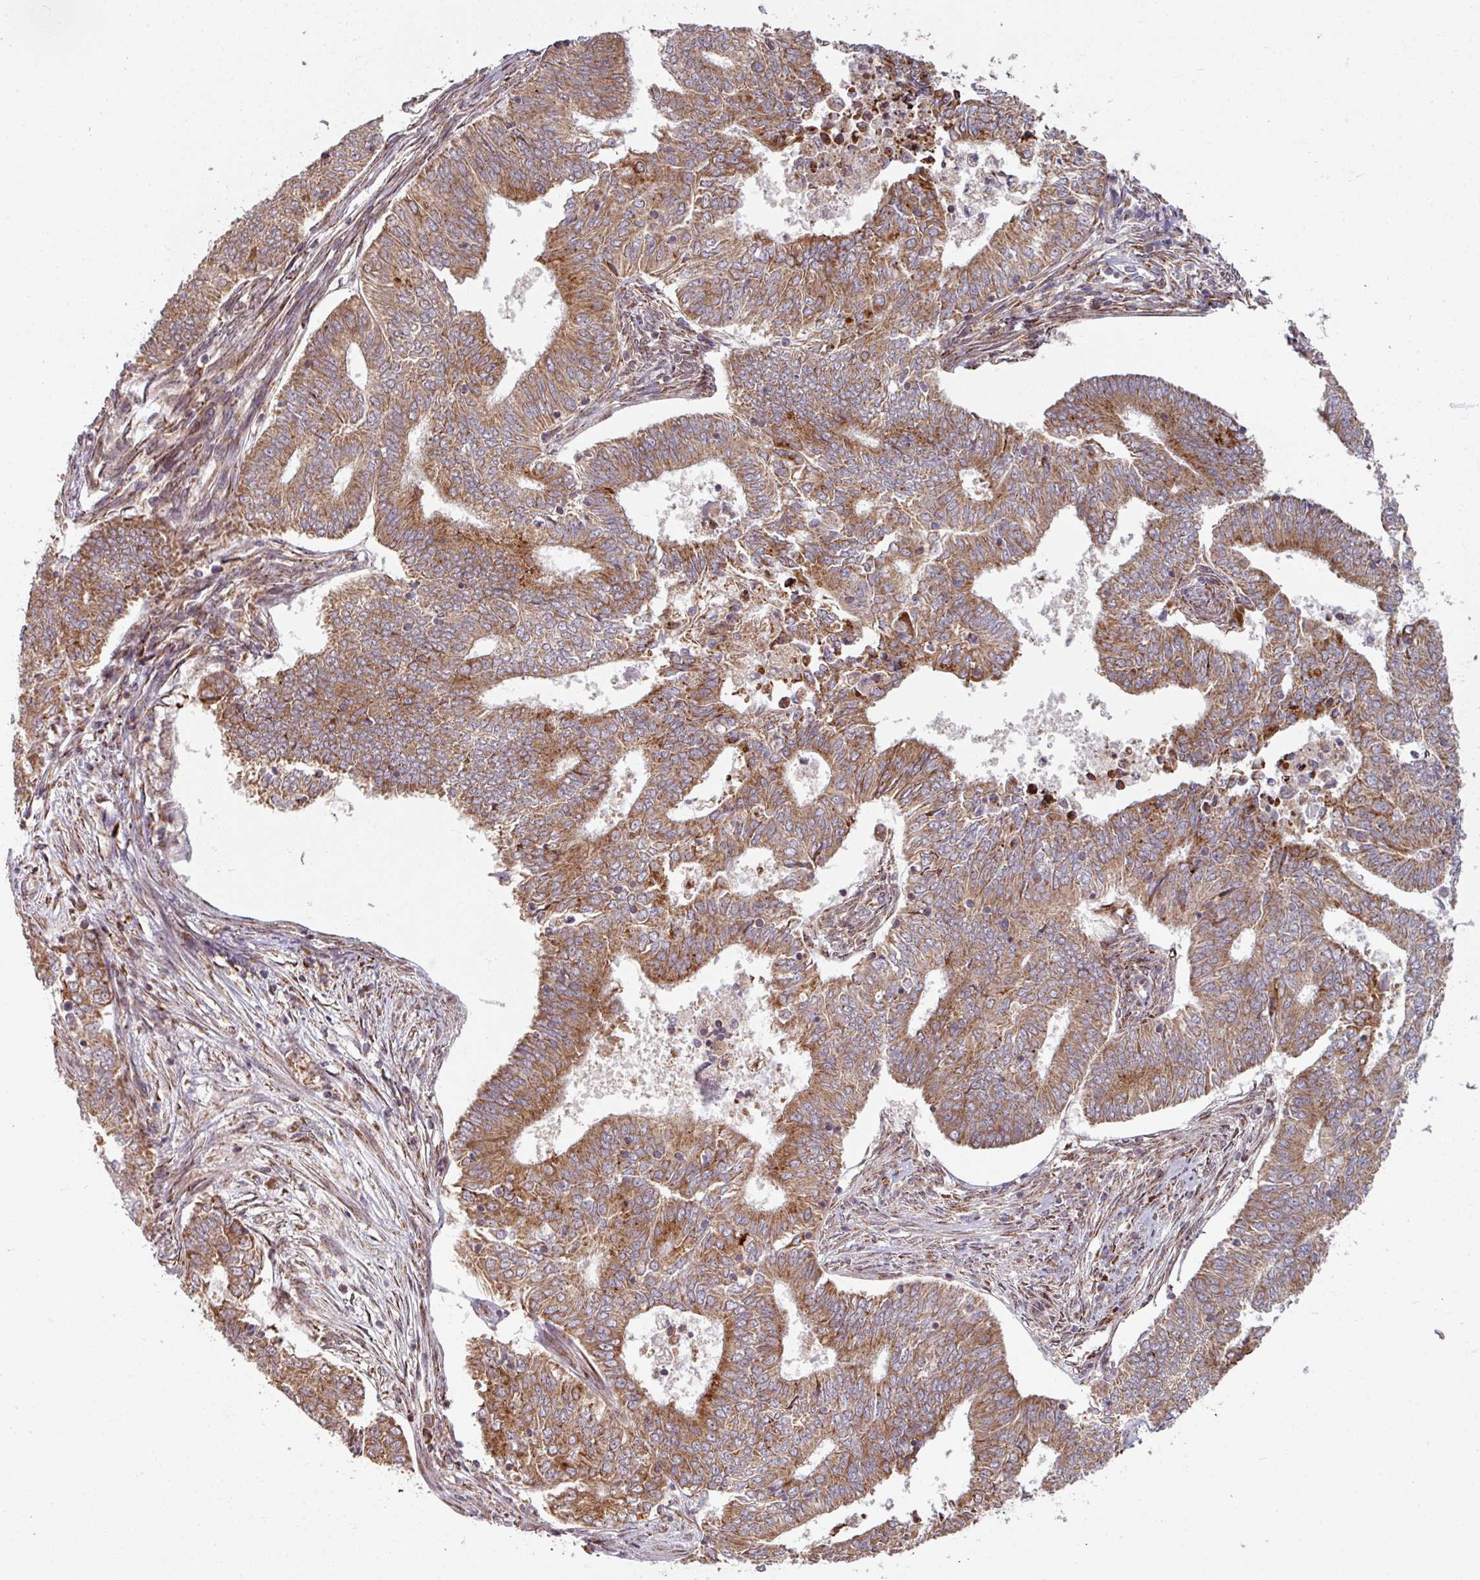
{"staining": {"intensity": "moderate", "quantity": ">75%", "location": "cytoplasmic/membranous"}, "tissue": "endometrial cancer", "cell_type": "Tumor cells", "image_type": "cancer", "snomed": [{"axis": "morphology", "description": "Adenocarcinoma, NOS"}, {"axis": "topography", "description": "Endometrium"}], "caption": "Approximately >75% of tumor cells in human adenocarcinoma (endometrial) reveal moderate cytoplasmic/membranous protein positivity as visualized by brown immunohistochemical staining.", "gene": "MAGT1", "patient": {"sex": "female", "age": 62}}